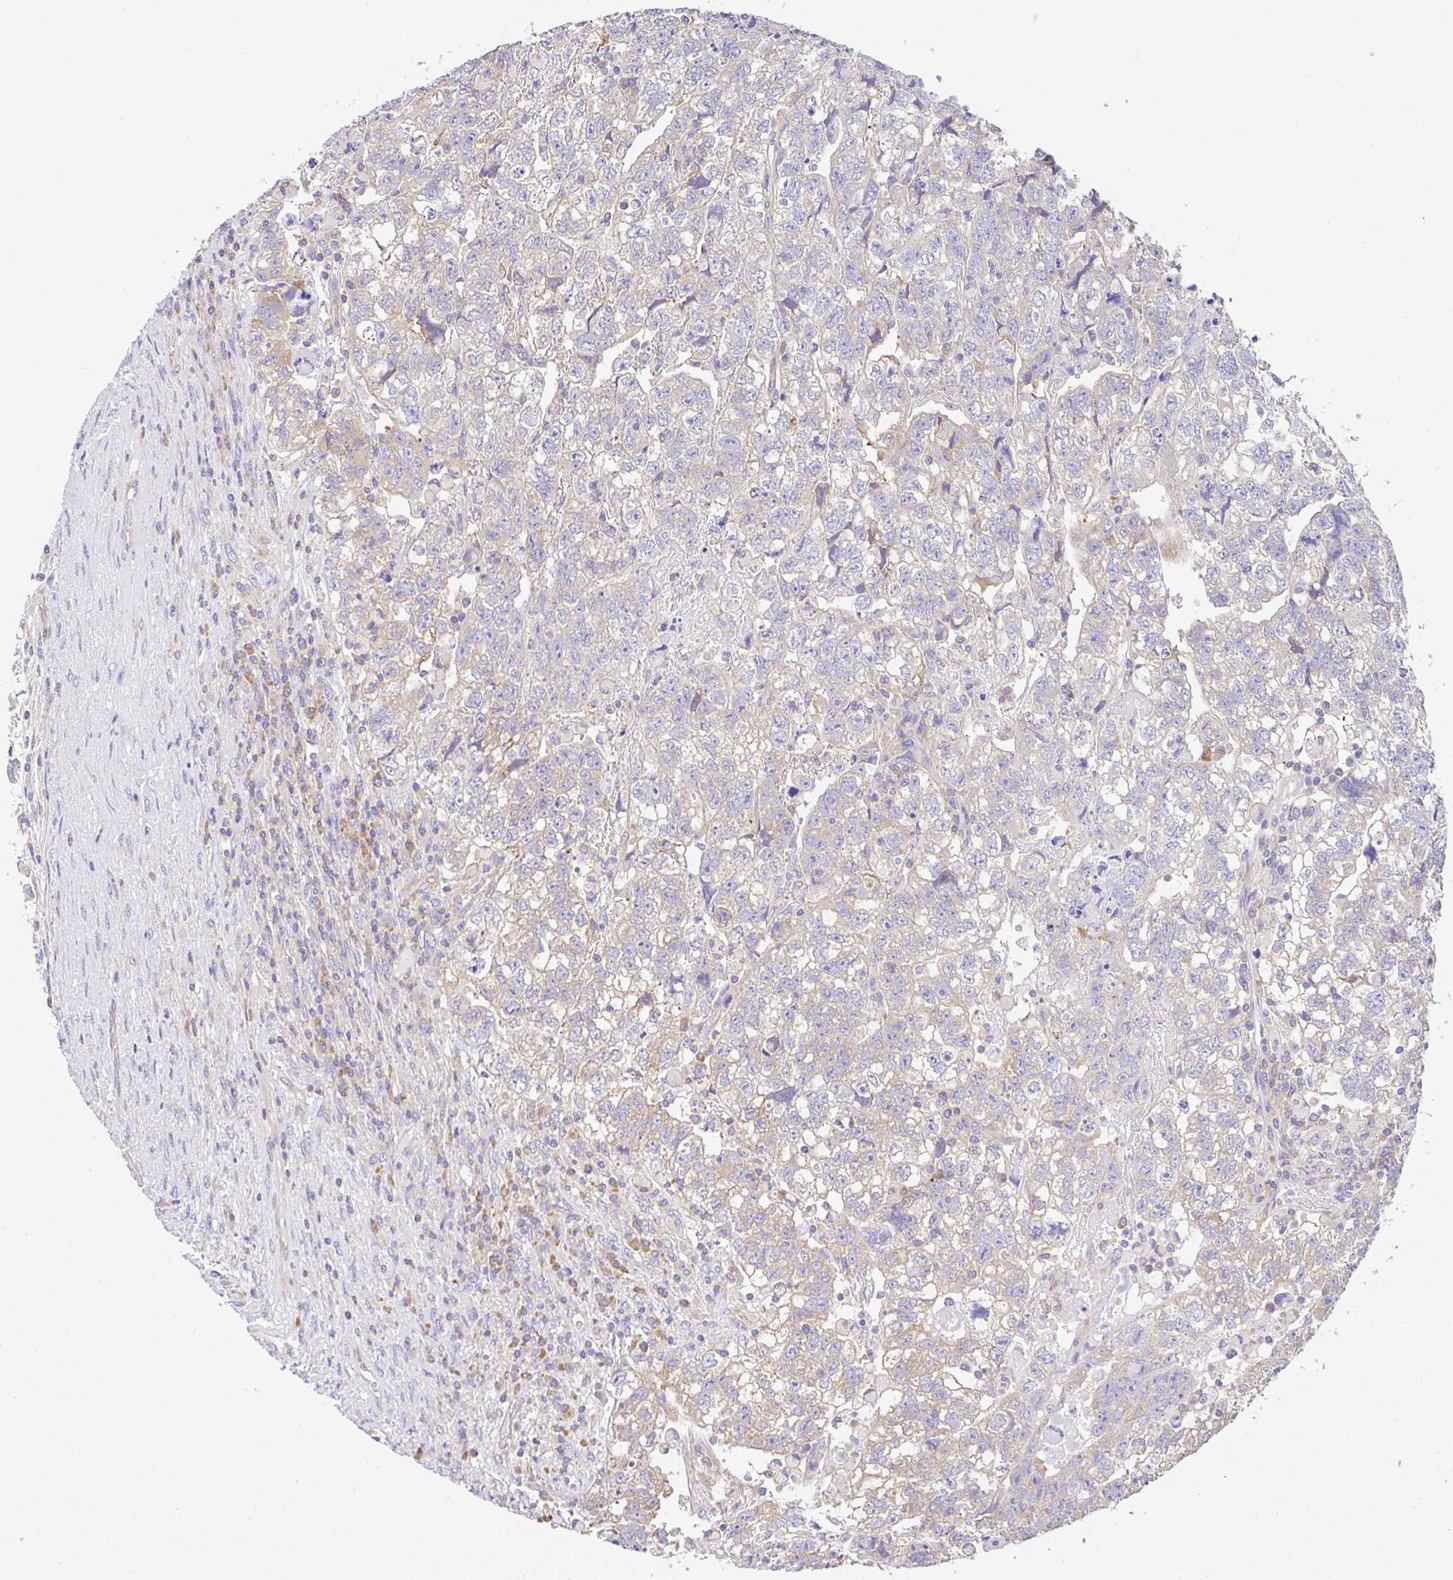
{"staining": {"intensity": "weak", "quantity": "25%-75%", "location": "cytoplasmic/membranous"}, "tissue": "testis cancer", "cell_type": "Tumor cells", "image_type": "cancer", "snomed": [{"axis": "morphology", "description": "Normal tissue, NOS"}, {"axis": "morphology", "description": "Carcinoma, Embryonal, NOS"}, {"axis": "topography", "description": "Testis"}], "caption": "This histopathology image demonstrates immunohistochemistry (IHC) staining of testis cancer (embryonal carcinoma), with low weak cytoplasmic/membranous positivity in approximately 25%-75% of tumor cells.", "gene": "GFPT2", "patient": {"sex": "male", "age": 36}}